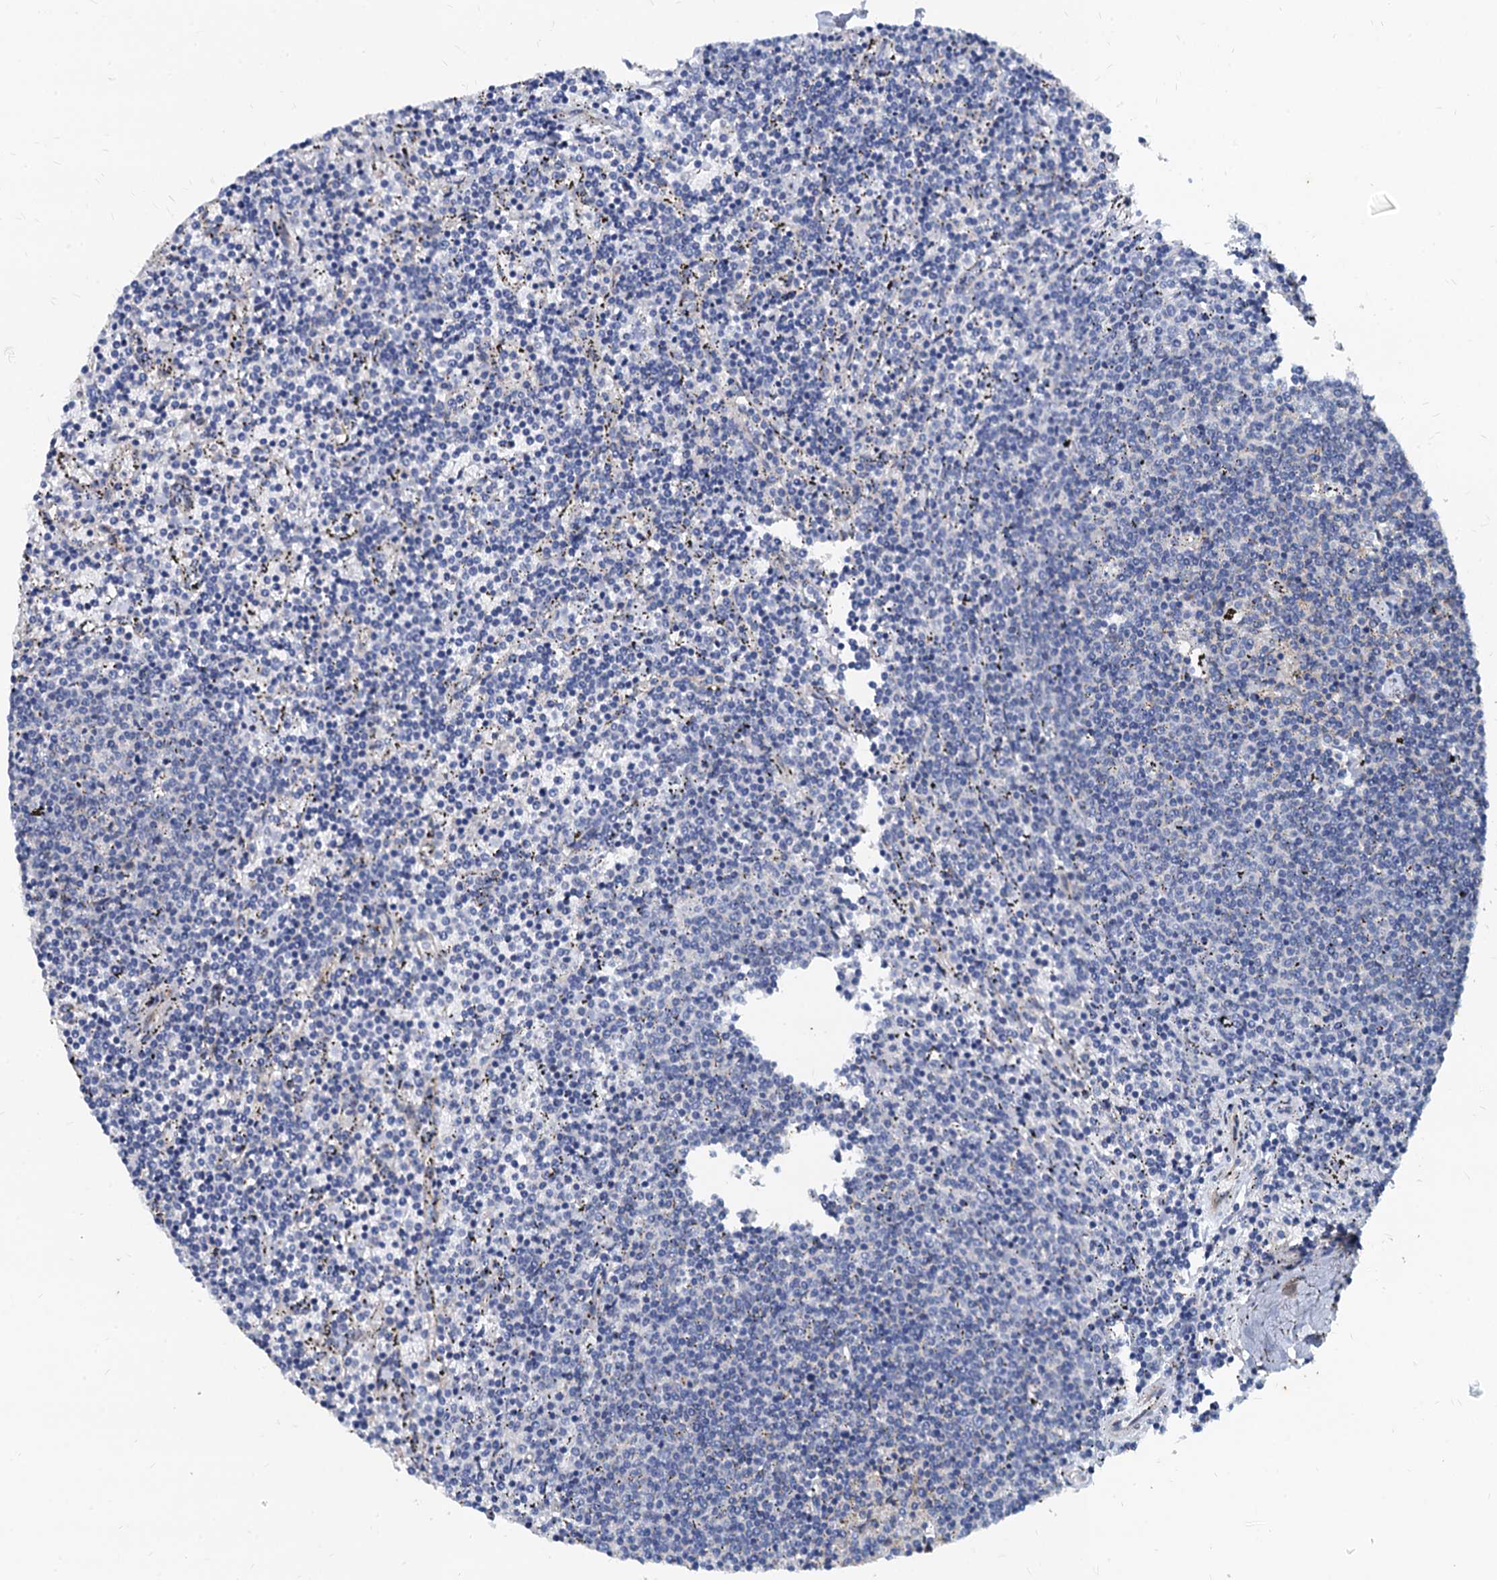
{"staining": {"intensity": "negative", "quantity": "none", "location": "none"}, "tissue": "lymphoma", "cell_type": "Tumor cells", "image_type": "cancer", "snomed": [{"axis": "morphology", "description": "Malignant lymphoma, non-Hodgkin's type, Low grade"}, {"axis": "topography", "description": "Spleen"}], "caption": "Immunohistochemistry micrograph of neoplastic tissue: low-grade malignant lymphoma, non-Hodgkin's type stained with DAB (3,3'-diaminobenzidine) demonstrates no significant protein expression in tumor cells.", "gene": "NGRN", "patient": {"sex": "female", "age": 50}}